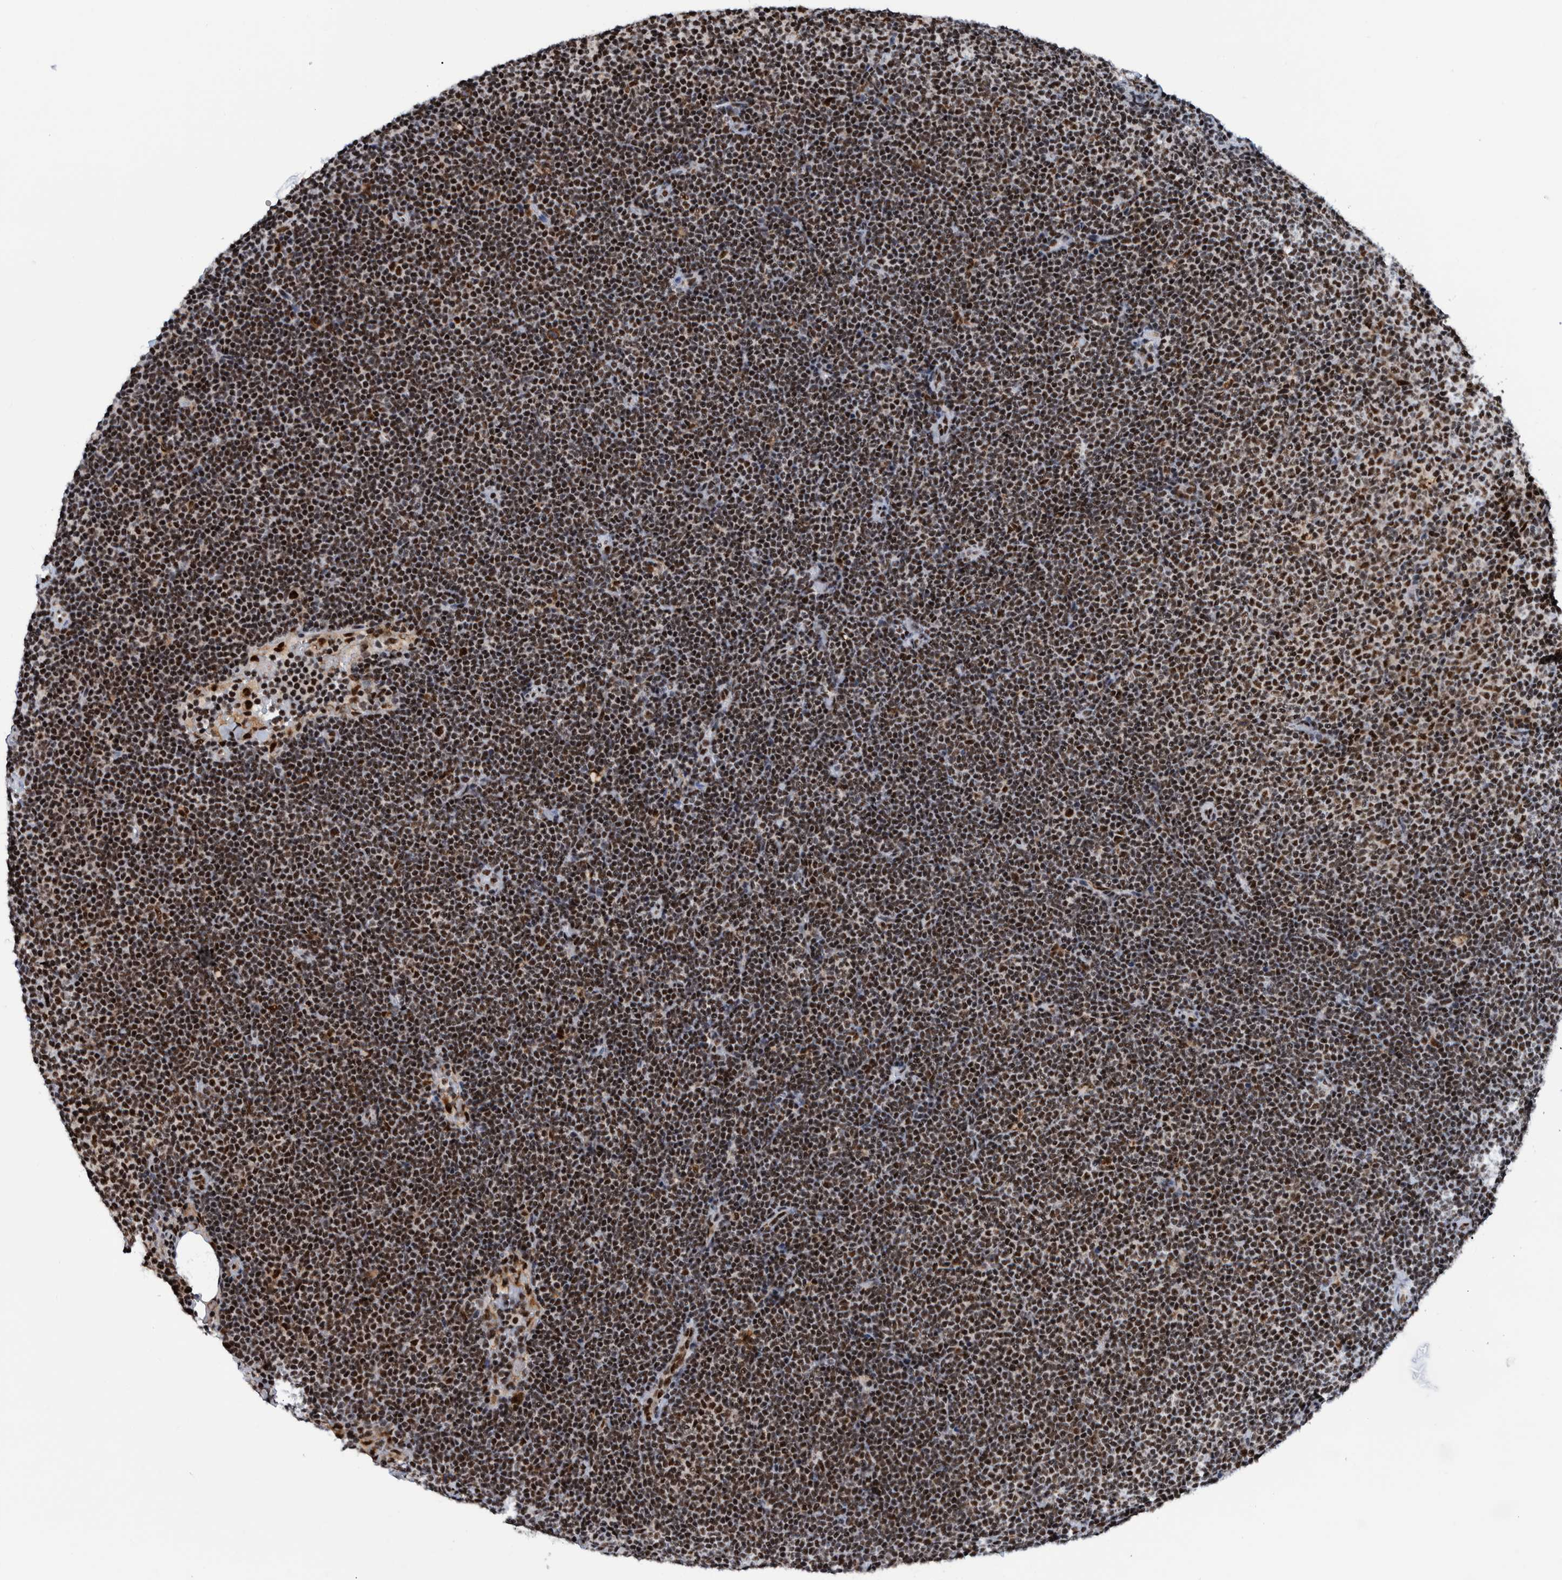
{"staining": {"intensity": "moderate", "quantity": ">75%", "location": "nuclear"}, "tissue": "lymphoma", "cell_type": "Tumor cells", "image_type": "cancer", "snomed": [{"axis": "morphology", "description": "Malignant lymphoma, non-Hodgkin's type, Low grade"}, {"axis": "topography", "description": "Lymph node"}], "caption": "Immunohistochemistry (IHC) of human lymphoma demonstrates medium levels of moderate nuclear staining in approximately >75% of tumor cells.", "gene": "EFTUD2", "patient": {"sex": "female", "age": 53}}